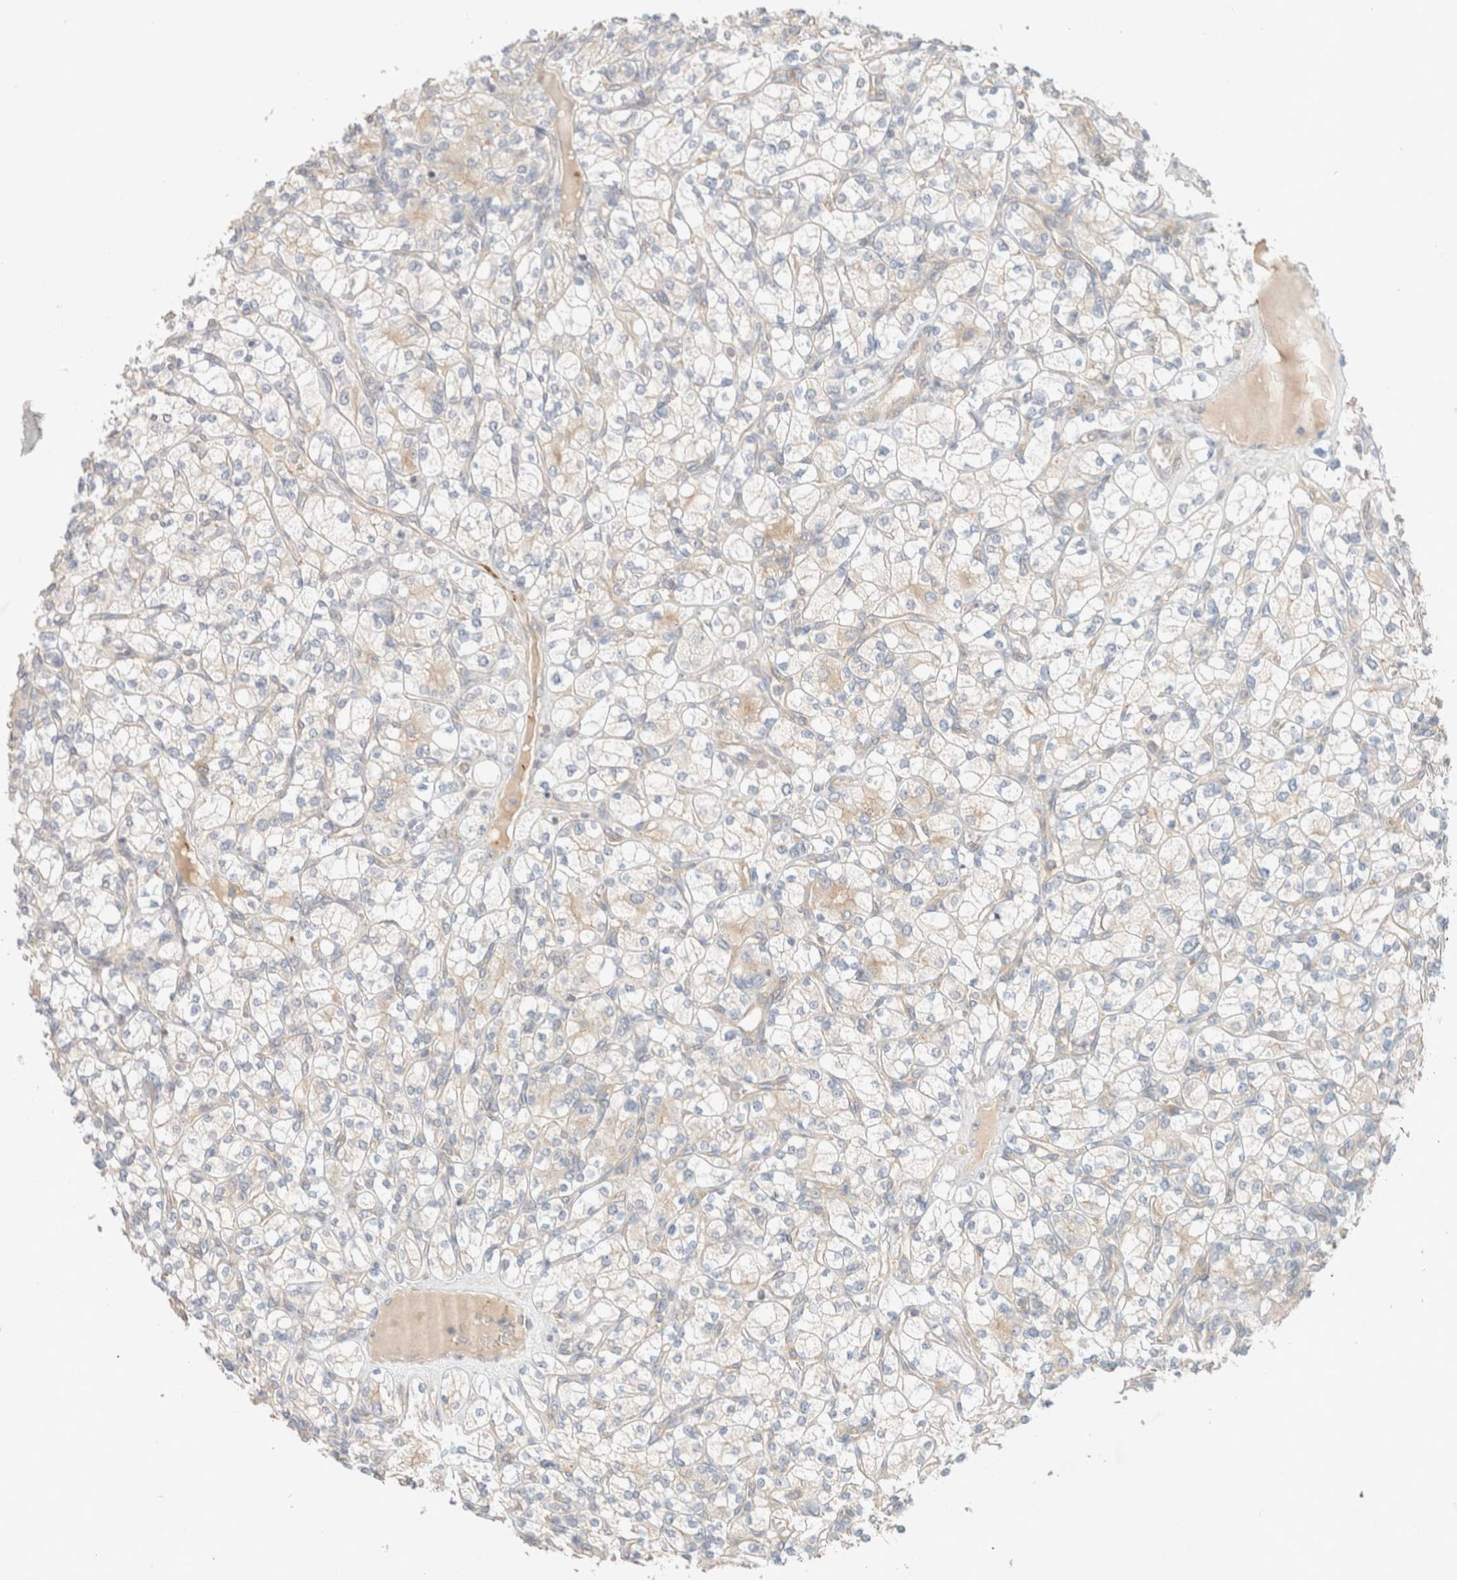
{"staining": {"intensity": "negative", "quantity": "none", "location": "none"}, "tissue": "renal cancer", "cell_type": "Tumor cells", "image_type": "cancer", "snomed": [{"axis": "morphology", "description": "Adenocarcinoma, NOS"}, {"axis": "topography", "description": "Kidney"}], "caption": "This is a micrograph of immunohistochemistry (IHC) staining of renal cancer (adenocarcinoma), which shows no expression in tumor cells. The staining was performed using DAB (3,3'-diaminobenzidine) to visualize the protein expression in brown, while the nuclei were stained in blue with hematoxylin (Magnification: 20x).", "gene": "MARK3", "patient": {"sex": "male", "age": 77}}